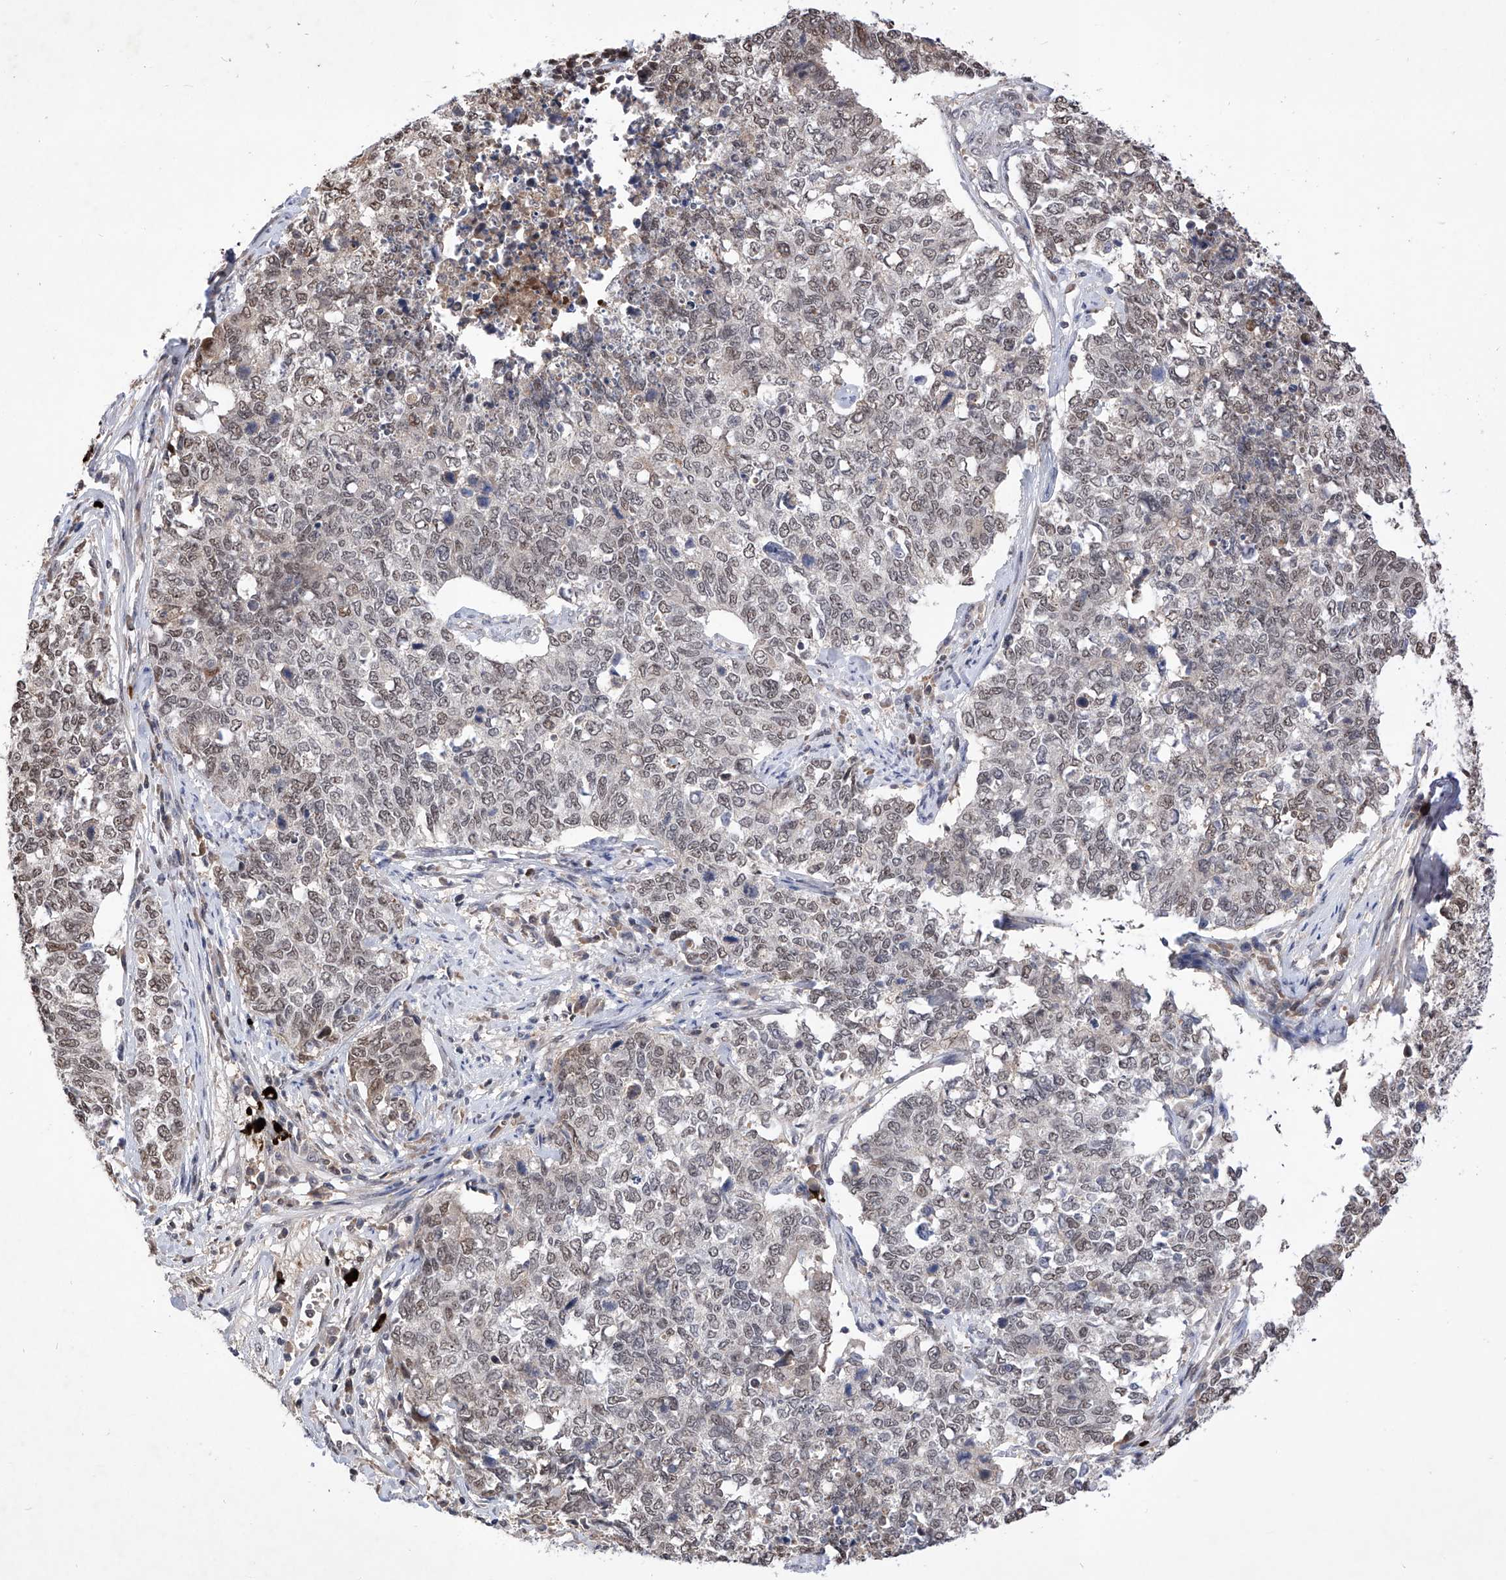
{"staining": {"intensity": "weak", "quantity": "25%-75%", "location": "nuclear"}, "tissue": "cervical cancer", "cell_type": "Tumor cells", "image_type": "cancer", "snomed": [{"axis": "morphology", "description": "Squamous cell carcinoma, NOS"}, {"axis": "topography", "description": "Cervix"}], "caption": "The image reveals a brown stain indicating the presence of a protein in the nuclear of tumor cells in cervical cancer (squamous cell carcinoma). The staining was performed using DAB, with brown indicating positive protein expression. Nuclei are stained blue with hematoxylin.", "gene": "LGR4", "patient": {"sex": "female", "age": 63}}